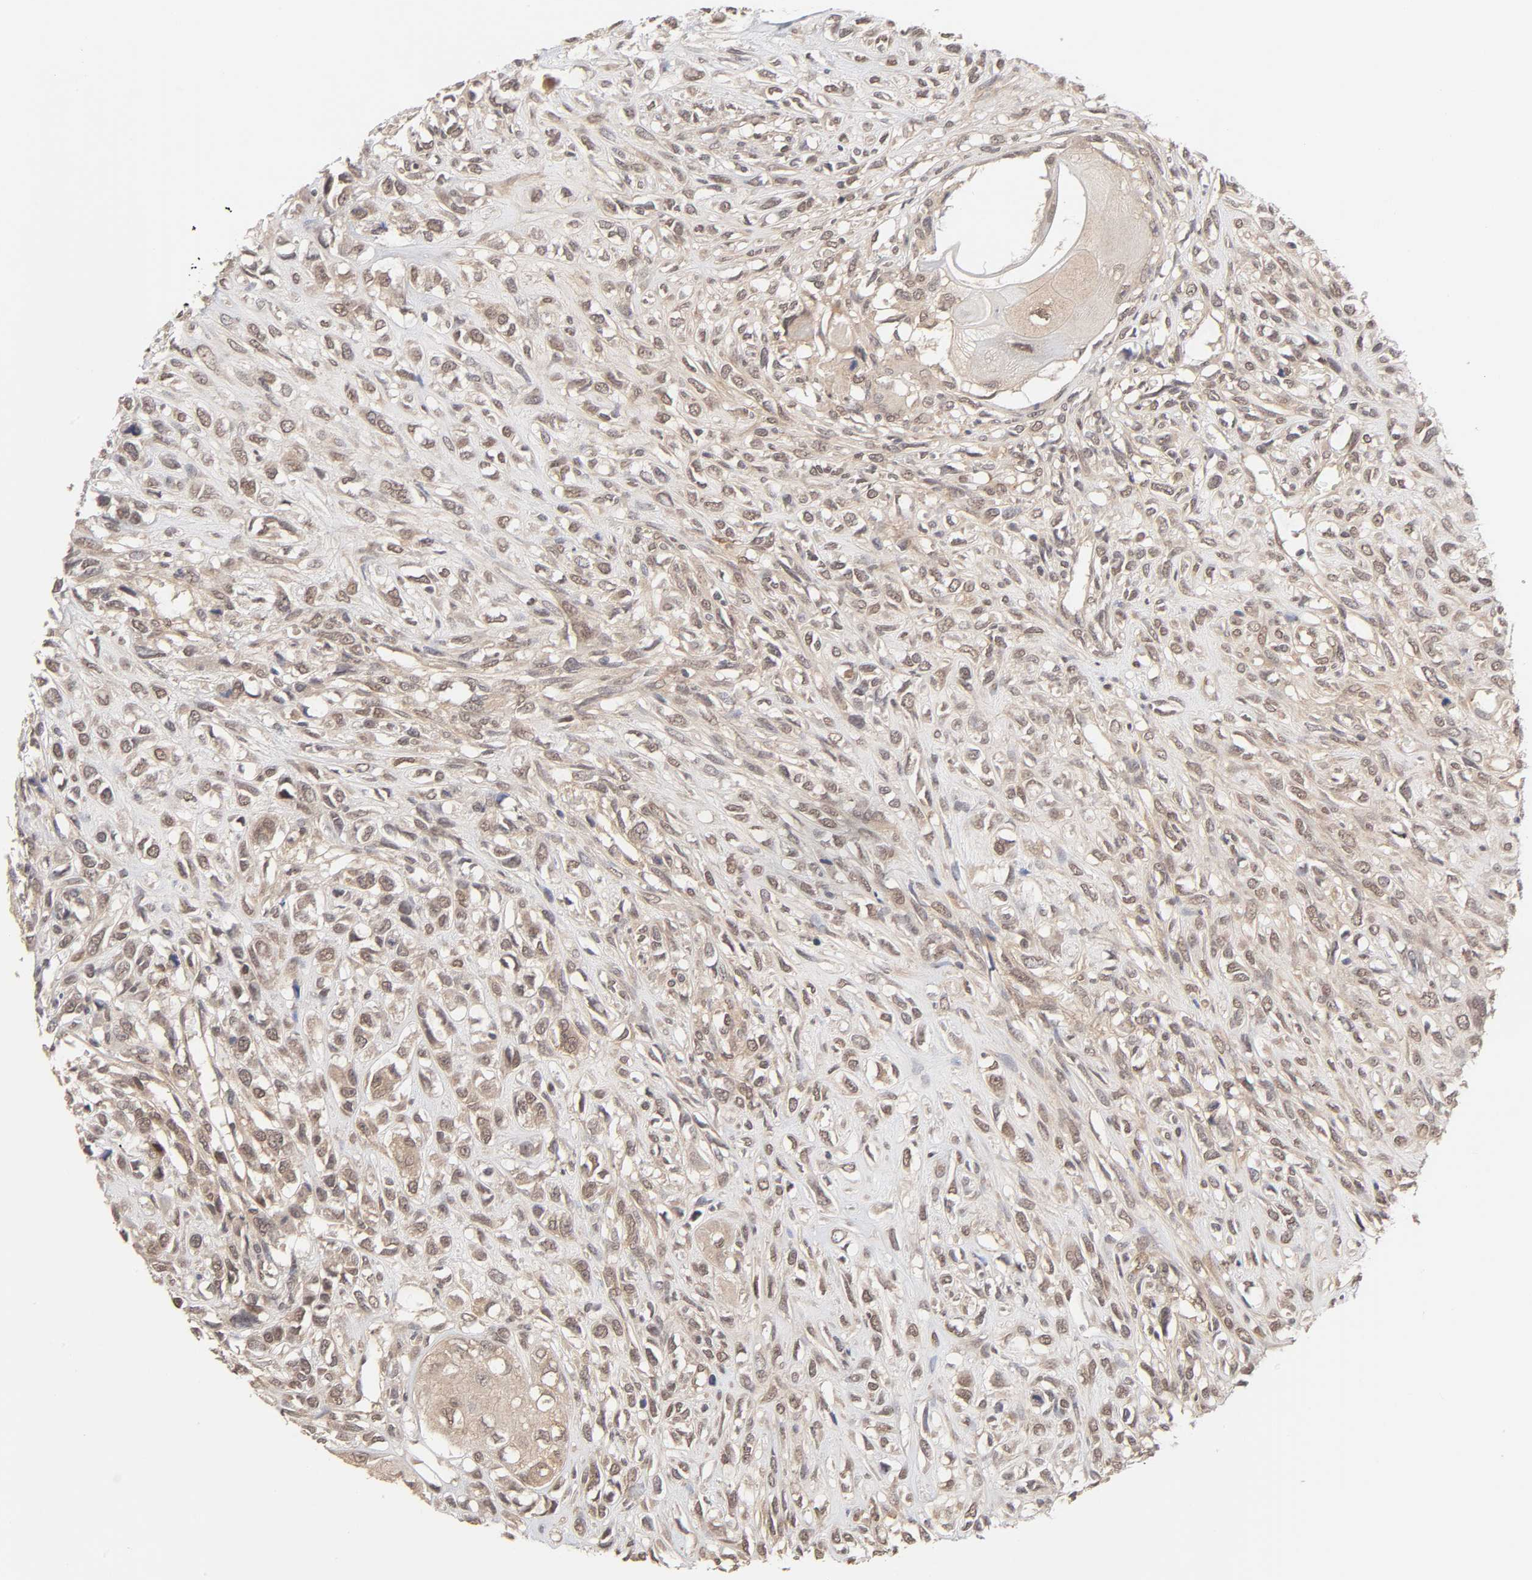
{"staining": {"intensity": "weak", "quantity": "25%-75%", "location": "cytoplasmic/membranous"}, "tissue": "head and neck cancer", "cell_type": "Tumor cells", "image_type": "cancer", "snomed": [{"axis": "morphology", "description": "Necrosis, NOS"}, {"axis": "morphology", "description": "Neoplasm, malignant, NOS"}, {"axis": "topography", "description": "Salivary gland"}, {"axis": "topography", "description": "Head-Neck"}], "caption": "This is an image of immunohistochemistry staining of malignant neoplasm (head and neck), which shows weak positivity in the cytoplasmic/membranous of tumor cells.", "gene": "MAPK1", "patient": {"sex": "male", "age": 43}}